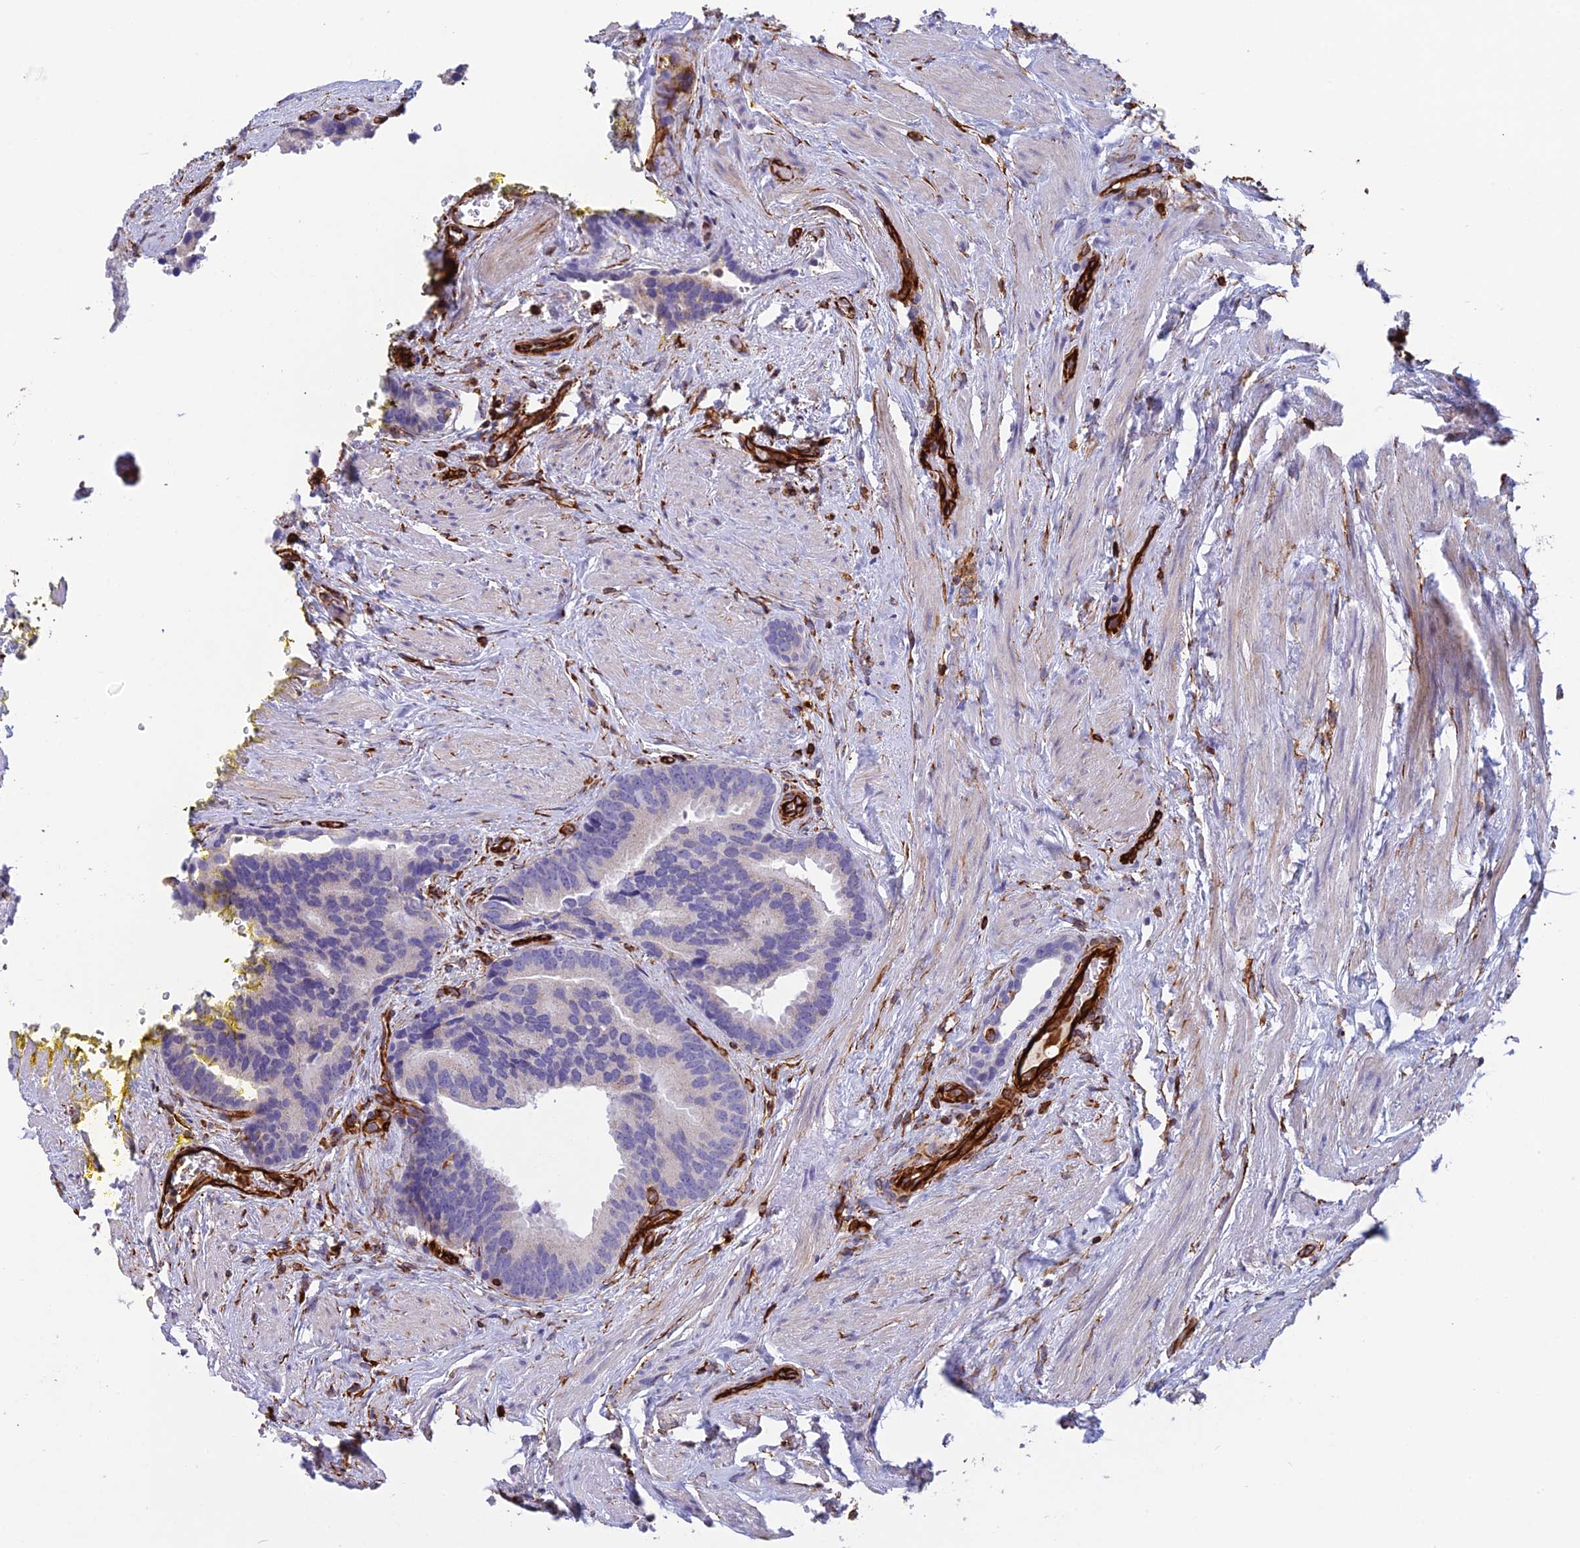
{"staining": {"intensity": "negative", "quantity": "none", "location": "none"}, "tissue": "prostate cancer", "cell_type": "Tumor cells", "image_type": "cancer", "snomed": [{"axis": "morphology", "description": "Adenocarcinoma, Low grade"}, {"axis": "topography", "description": "Prostate"}], "caption": "A photomicrograph of human low-grade adenocarcinoma (prostate) is negative for staining in tumor cells.", "gene": "FBXL20", "patient": {"sex": "male", "age": 71}}